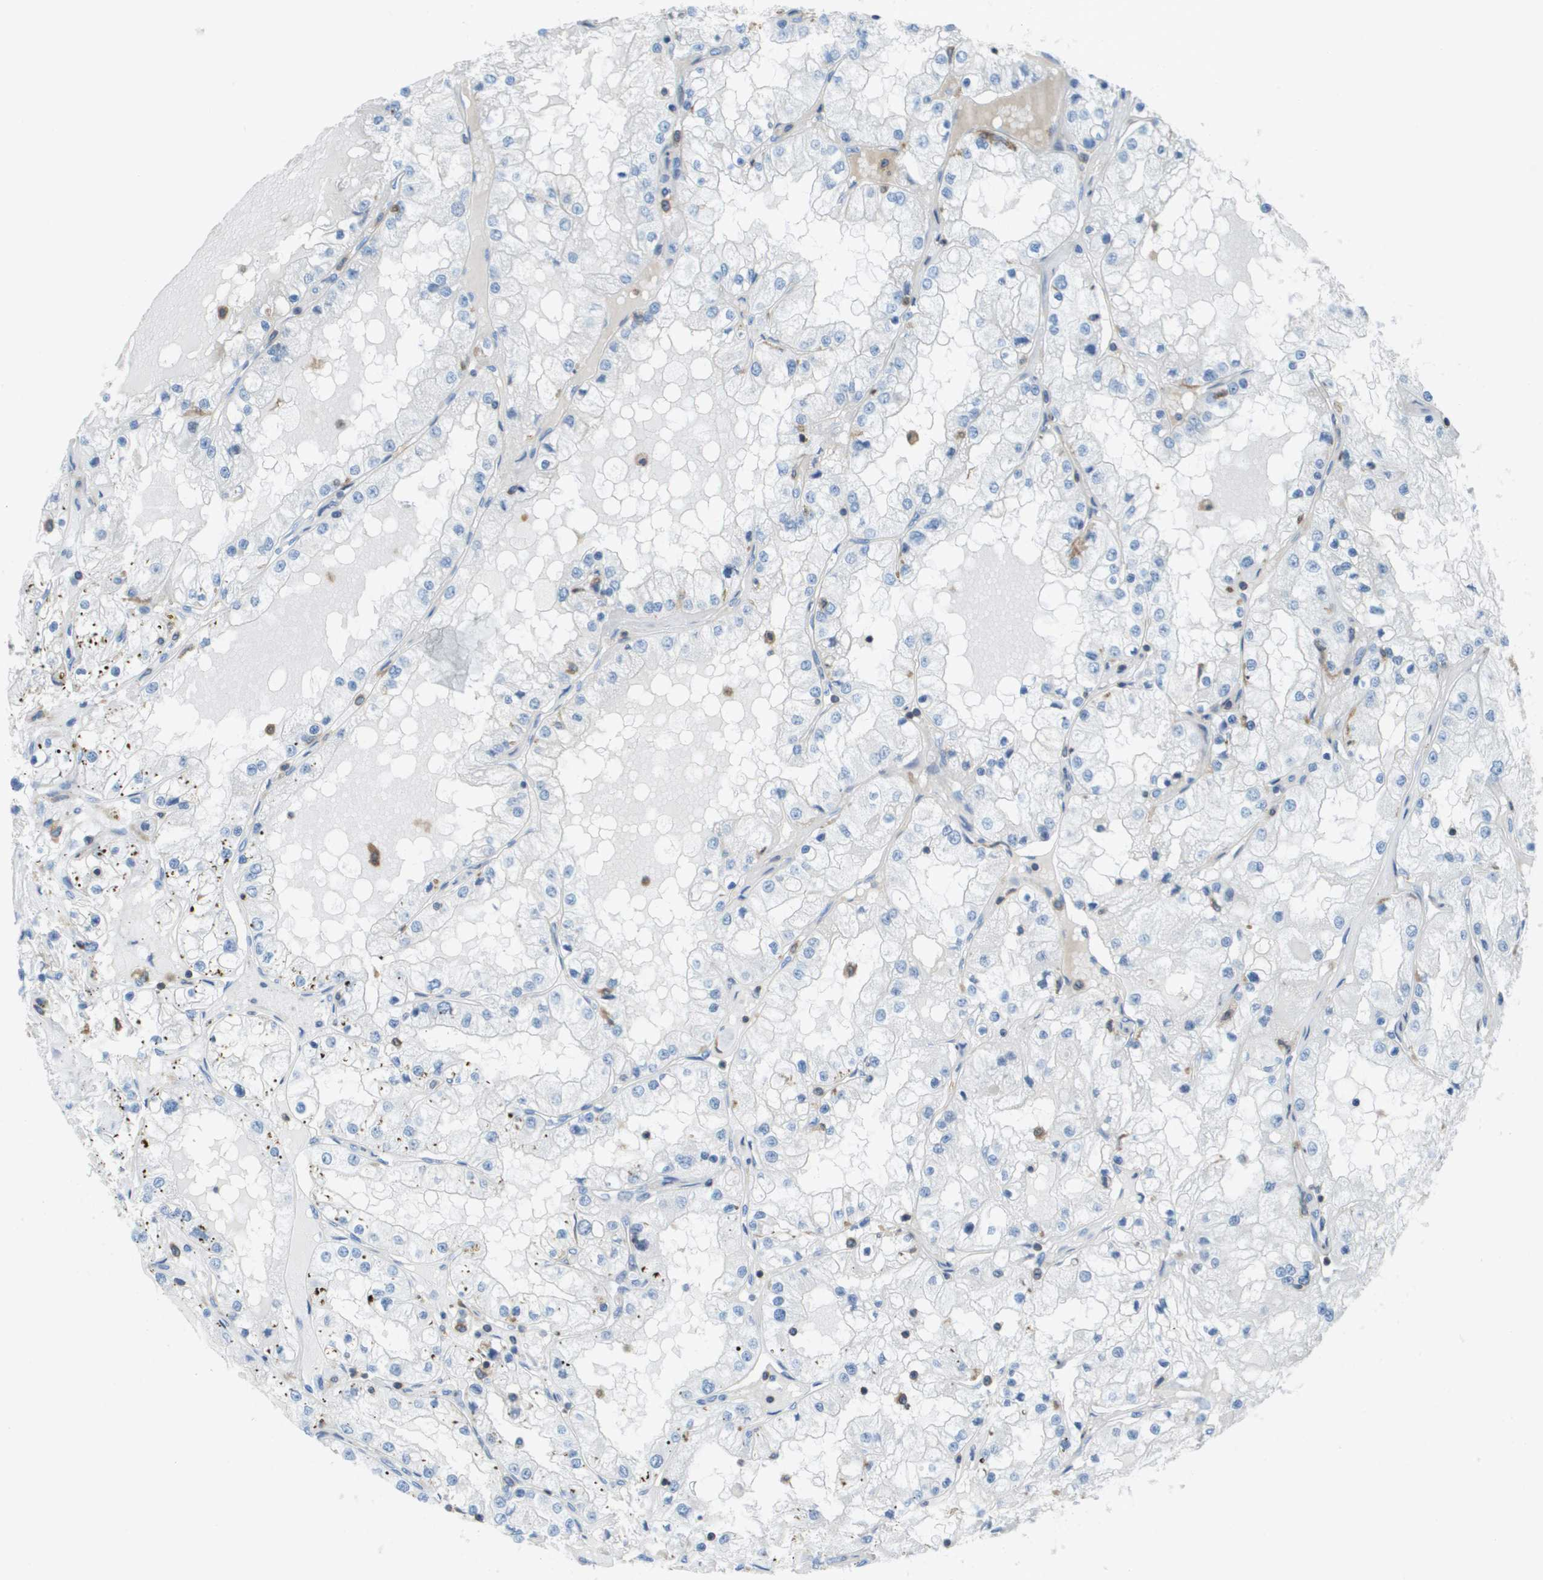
{"staining": {"intensity": "negative", "quantity": "none", "location": "none"}, "tissue": "renal cancer", "cell_type": "Tumor cells", "image_type": "cancer", "snomed": [{"axis": "morphology", "description": "Adenocarcinoma, NOS"}, {"axis": "topography", "description": "Kidney"}], "caption": "A high-resolution photomicrograph shows immunohistochemistry staining of renal cancer, which displays no significant staining in tumor cells.", "gene": "APBB1IP", "patient": {"sex": "male", "age": 68}}